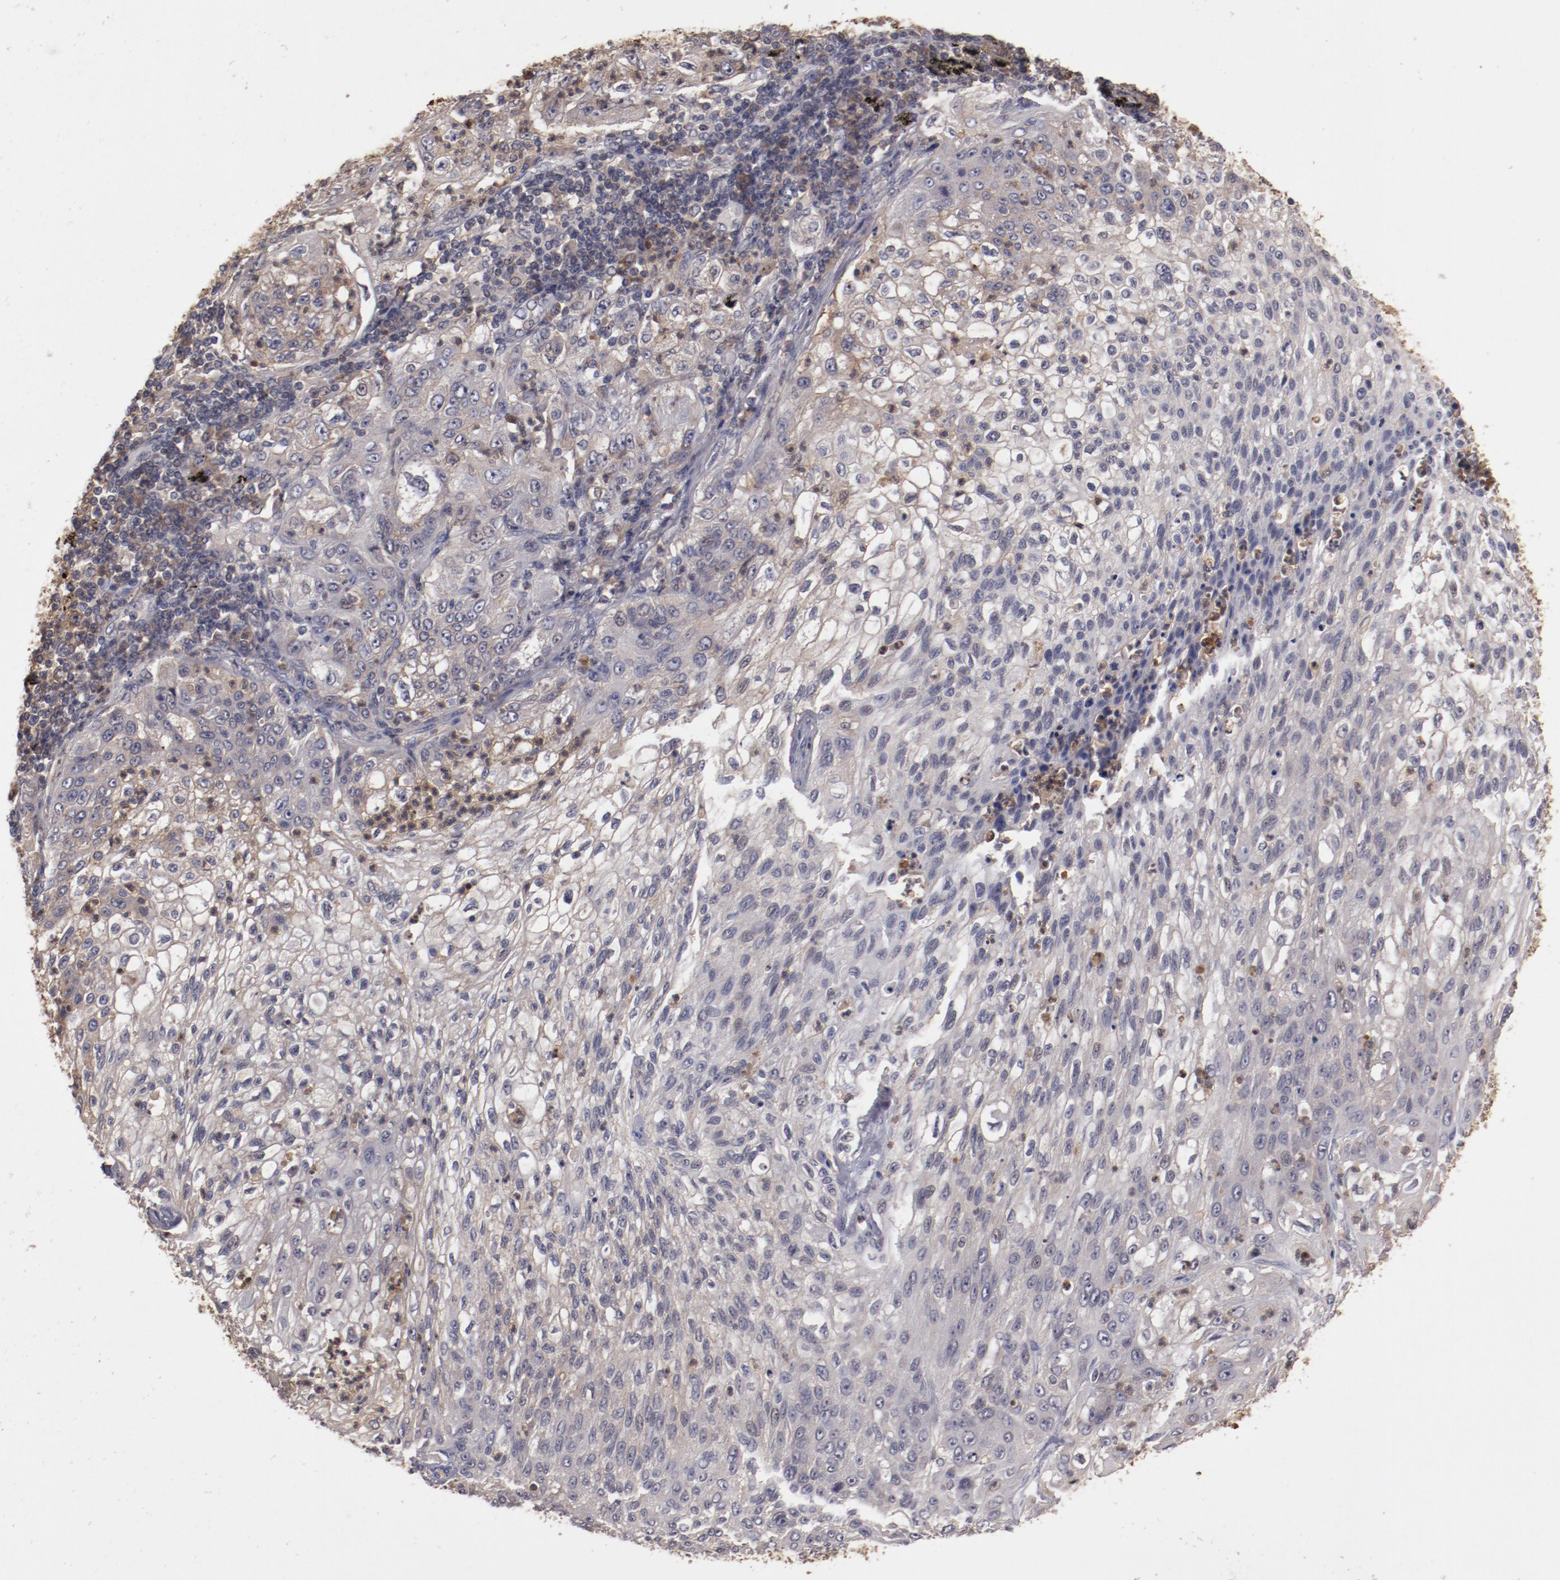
{"staining": {"intensity": "moderate", "quantity": "25%-75%", "location": "cytoplasmic/membranous"}, "tissue": "lung cancer", "cell_type": "Tumor cells", "image_type": "cancer", "snomed": [{"axis": "morphology", "description": "Inflammation, NOS"}, {"axis": "morphology", "description": "Squamous cell carcinoma, NOS"}, {"axis": "topography", "description": "Lymph node"}, {"axis": "topography", "description": "Soft tissue"}, {"axis": "topography", "description": "Lung"}], "caption": "Immunohistochemistry (IHC) of human squamous cell carcinoma (lung) exhibits medium levels of moderate cytoplasmic/membranous positivity in approximately 25%-75% of tumor cells.", "gene": "CP", "patient": {"sex": "male", "age": 66}}